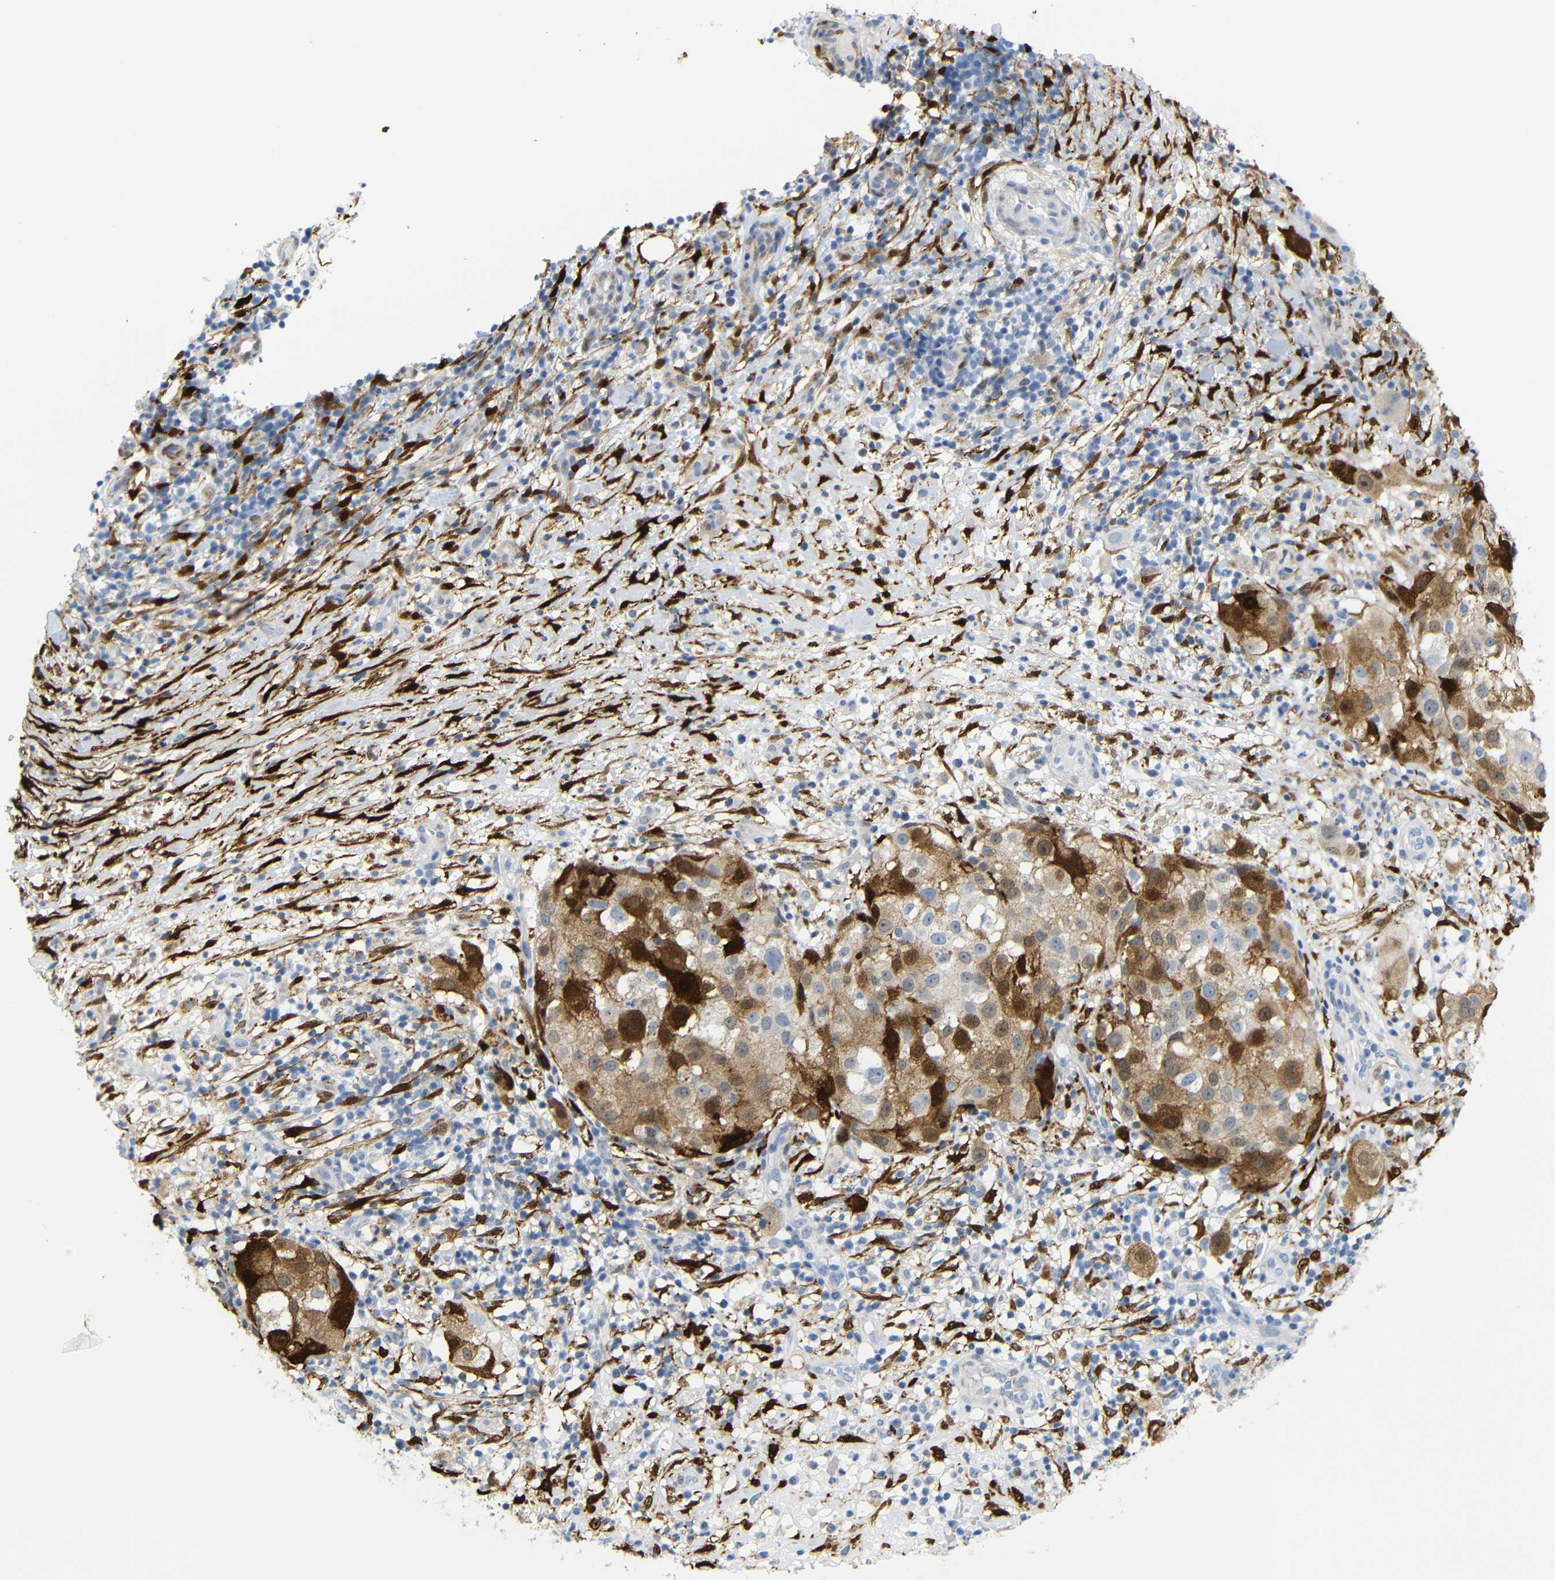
{"staining": {"intensity": "moderate", "quantity": "25%-75%", "location": "cytoplasmic/membranous"}, "tissue": "melanoma", "cell_type": "Tumor cells", "image_type": "cancer", "snomed": [{"axis": "morphology", "description": "Necrosis, NOS"}, {"axis": "morphology", "description": "Malignant melanoma, NOS"}, {"axis": "topography", "description": "Skin"}], "caption": "Tumor cells reveal moderate cytoplasmic/membranous expression in approximately 25%-75% of cells in malignant melanoma. The staining is performed using DAB (3,3'-diaminobenzidine) brown chromogen to label protein expression. The nuclei are counter-stained blue using hematoxylin.", "gene": "MT1A", "patient": {"sex": "female", "age": 87}}